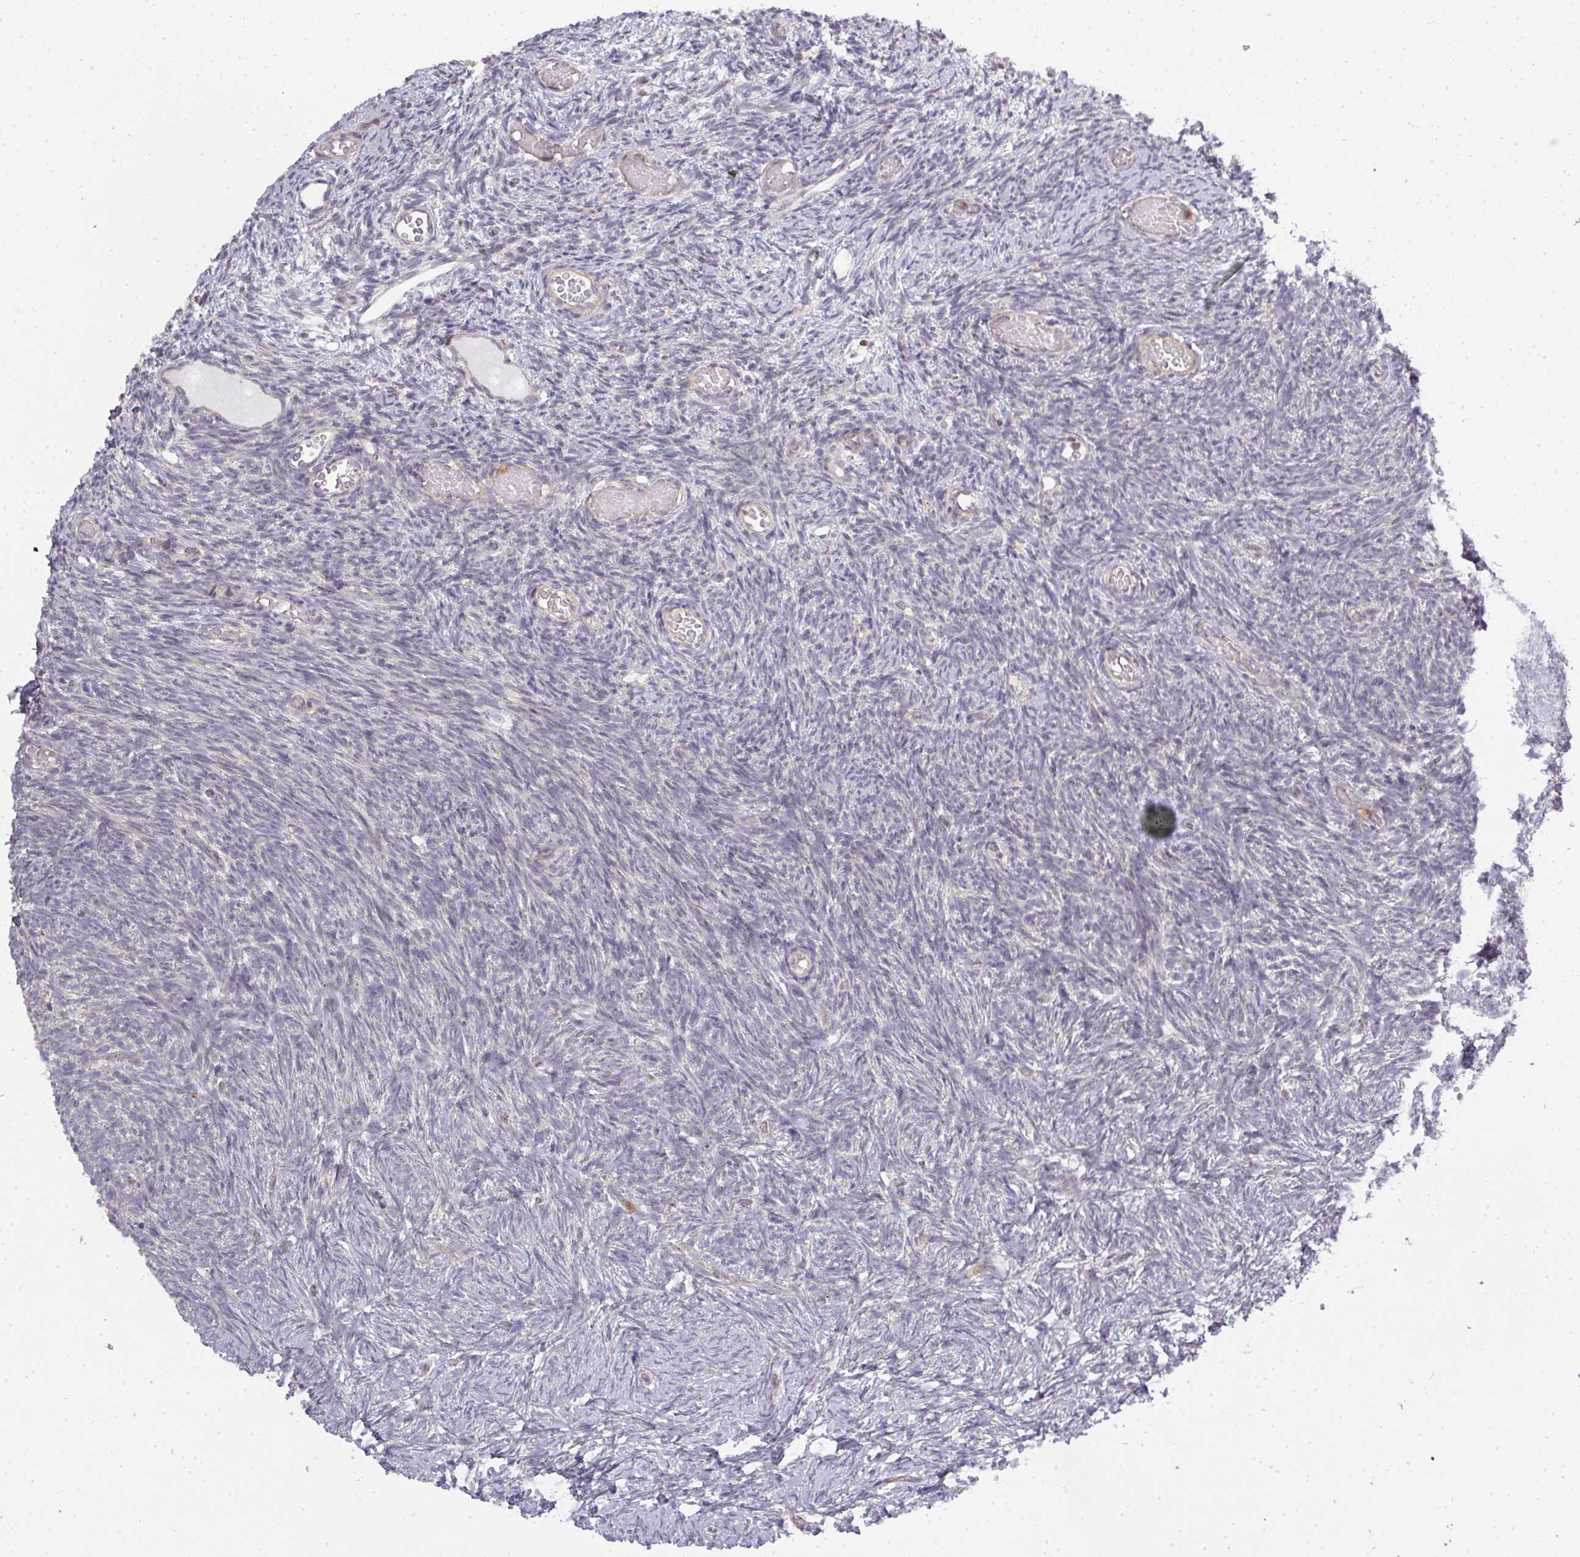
{"staining": {"intensity": "negative", "quantity": "none", "location": "none"}, "tissue": "ovary", "cell_type": "Ovarian stroma cells", "image_type": "normal", "snomed": [{"axis": "morphology", "description": "Normal tissue, NOS"}, {"axis": "topography", "description": "Ovary"}], "caption": "Photomicrograph shows no significant protein expression in ovarian stroma cells of normal ovary. (DAB IHC with hematoxylin counter stain).", "gene": "NIN", "patient": {"sex": "female", "age": 39}}